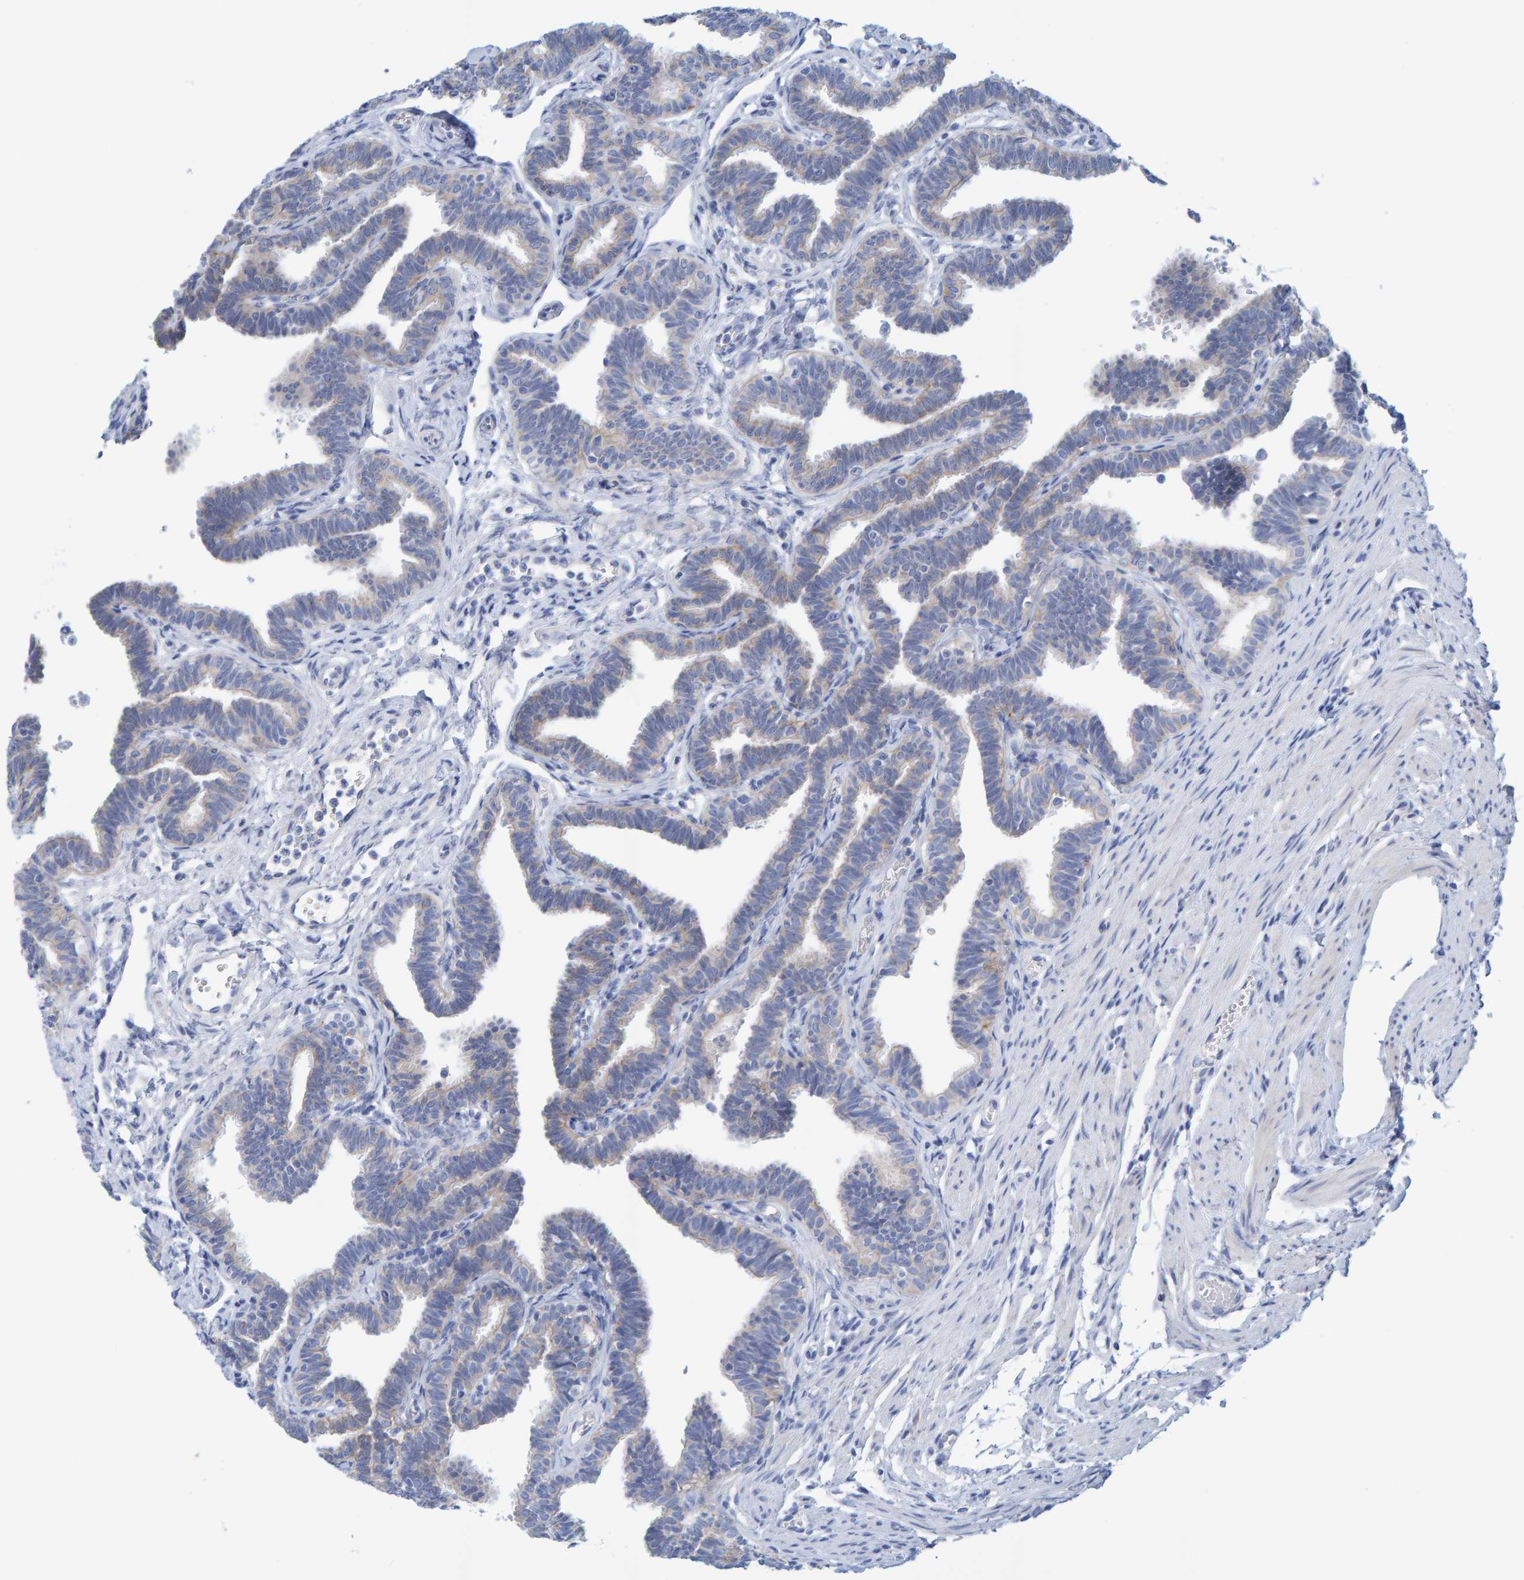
{"staining": {"intensity": "weak", "quantity": "<25%", "location": "cytoplasmic/membranous"}, "tissue": "fallopian tube", "cell_type": "Glandular cells", "image_type": "normal", "snomed": [{"axis": "morphology", "description": "Normal tissue, NOS"}, {"axis": "topography", "description": "Fallopian tube"}, {"axis": "topography", "description": "Ovary"}], "caption": "A high-resolution photomicrograph shows immunohistochemistry staining of unremarkable fallopian tube, which demonstrates no significant positivity in glandular cells.", "gene": "JAKMIP3", "patient": {"sex": "female", "age": 23}}